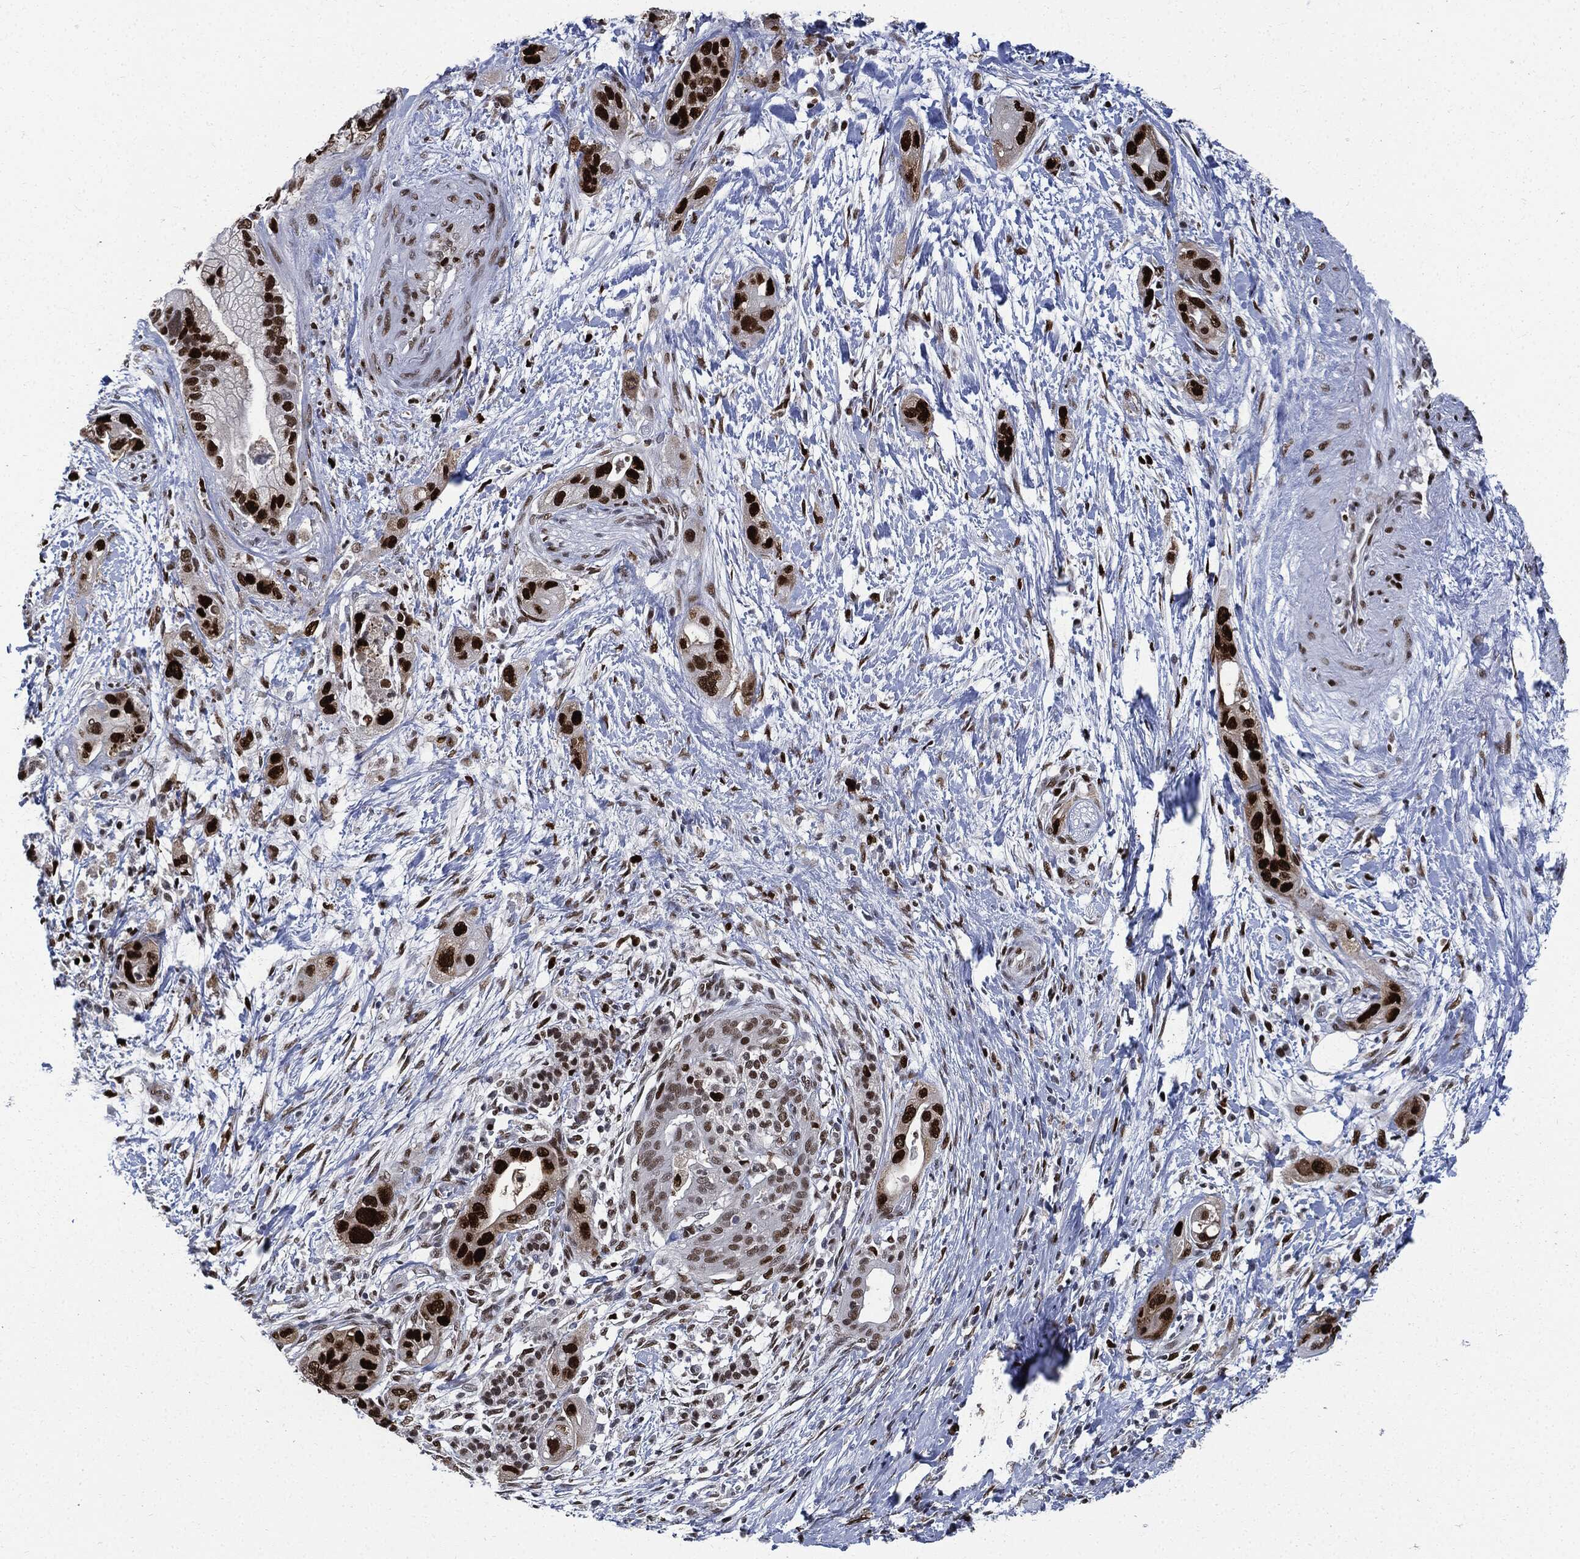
{"staining": {"intensity": "strong", "quantity": ">75%", "location": "nuclear"}, "tissue": "pancreatic cancer", "cell_type": "Tumor cells", "image_type": "cancer", "snomed": [{"axis": "morphology", "description": "Adenocarcinoma, NOS"}, {"axis": "topography", "description": "Pancreas"}], "caption": "Approximately >75% of tumor cells in human pancreatic cancer (adenocarcinoma) reveal strong nuclear protein positivity as visualized by brown immunohistochemical staining.", "gene": "PCNA", "patient": {"sex": "male", "age": 44}}